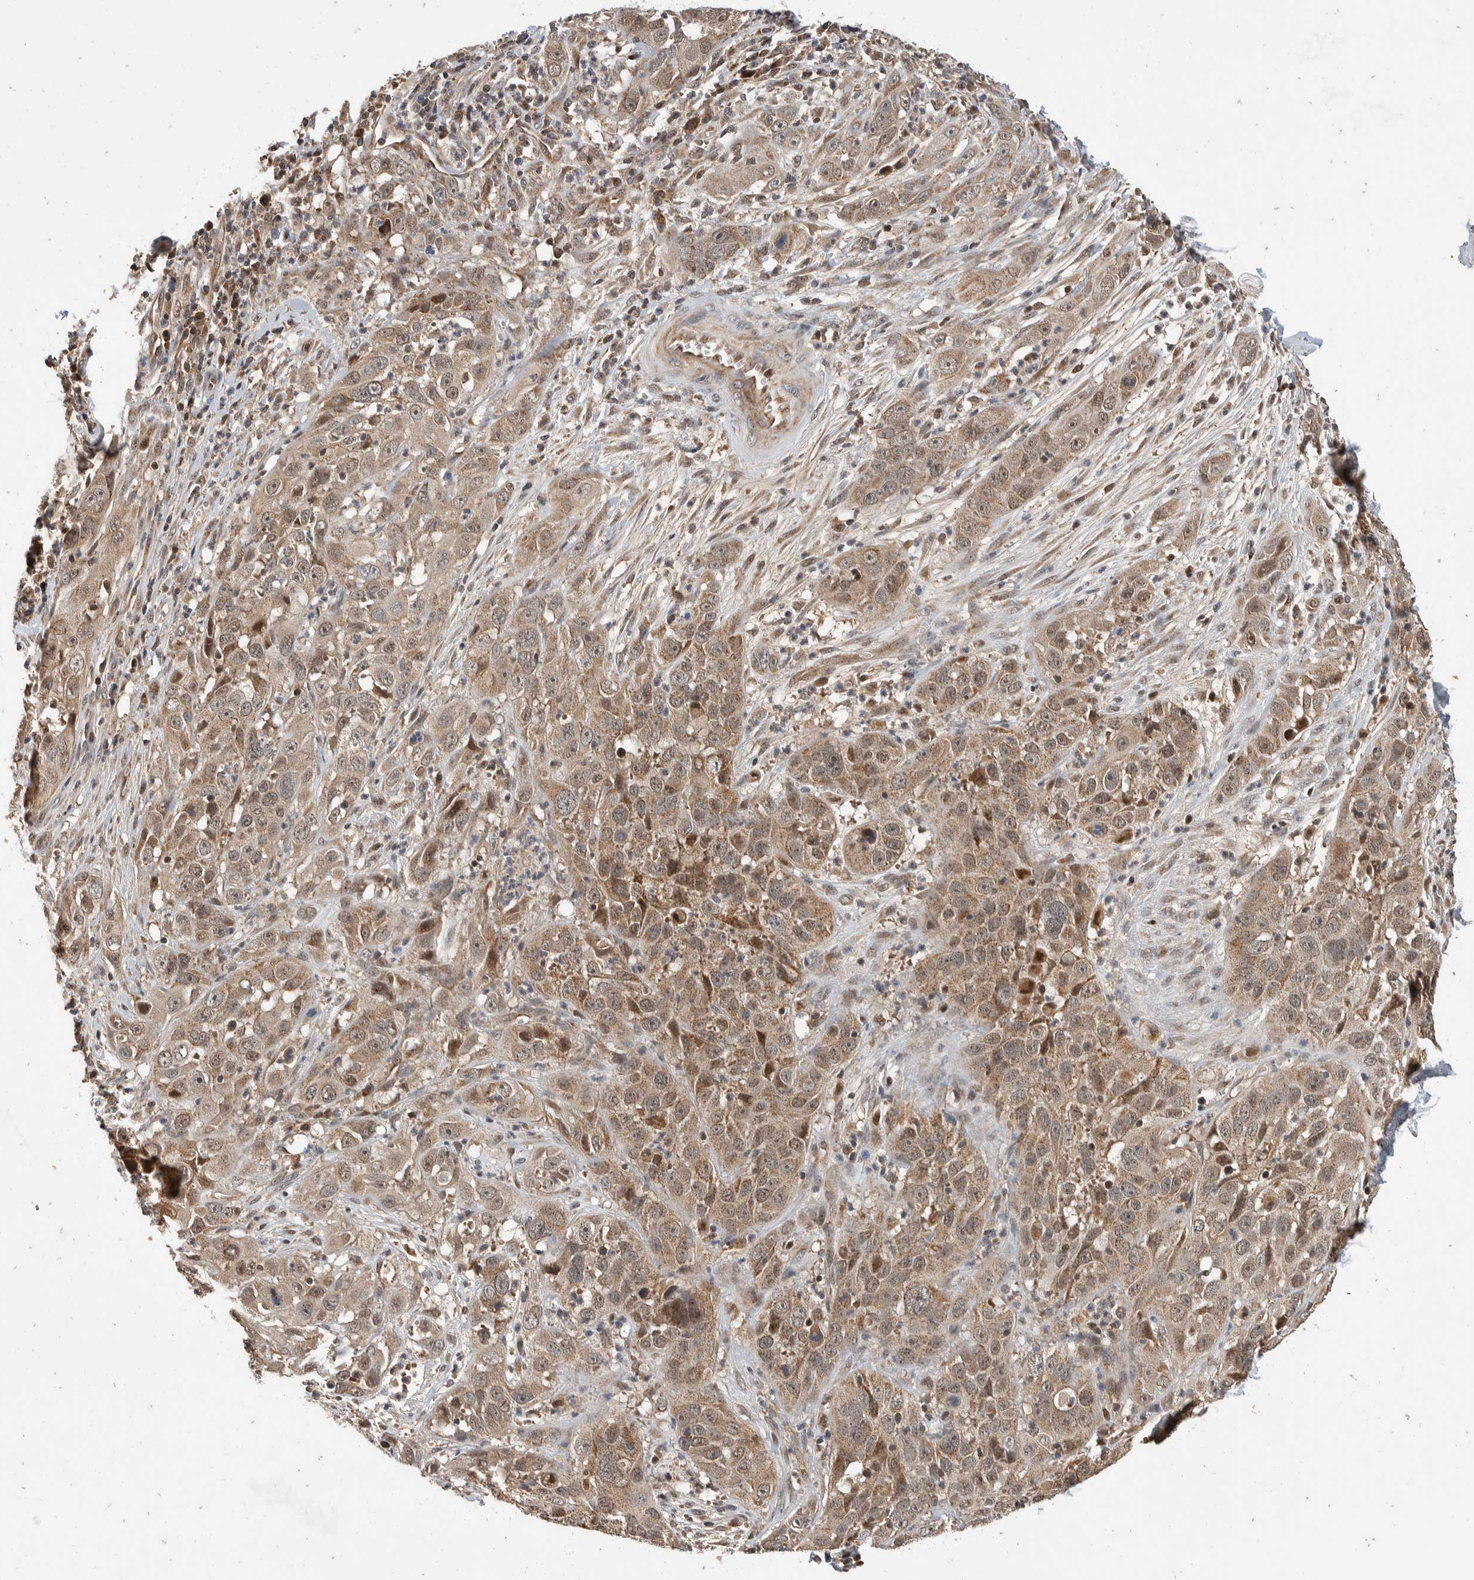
{"staining": {"intensity": "moderate", "quantity": ">75%", "location": "cytoplasmic/membranous,nuclear"}, "tissue": "cervical cancer", "cell_type": "Tumor cells", "image_type": "cancer", "snomed": [{"axis": "morphology", "description": "Squamous cell carcinoma, NOS"}, {"axis": "topography", "description": "Cervix"}], "caption": "A histopathology image of cervical squamous cell carcinoma stained for a protein demonstrates moderate cytoplasmic/membranous and nuclear brown staining in tumor cells.", "gene": "ABHD11", "patient": {"sex": "female", "age": 32}}